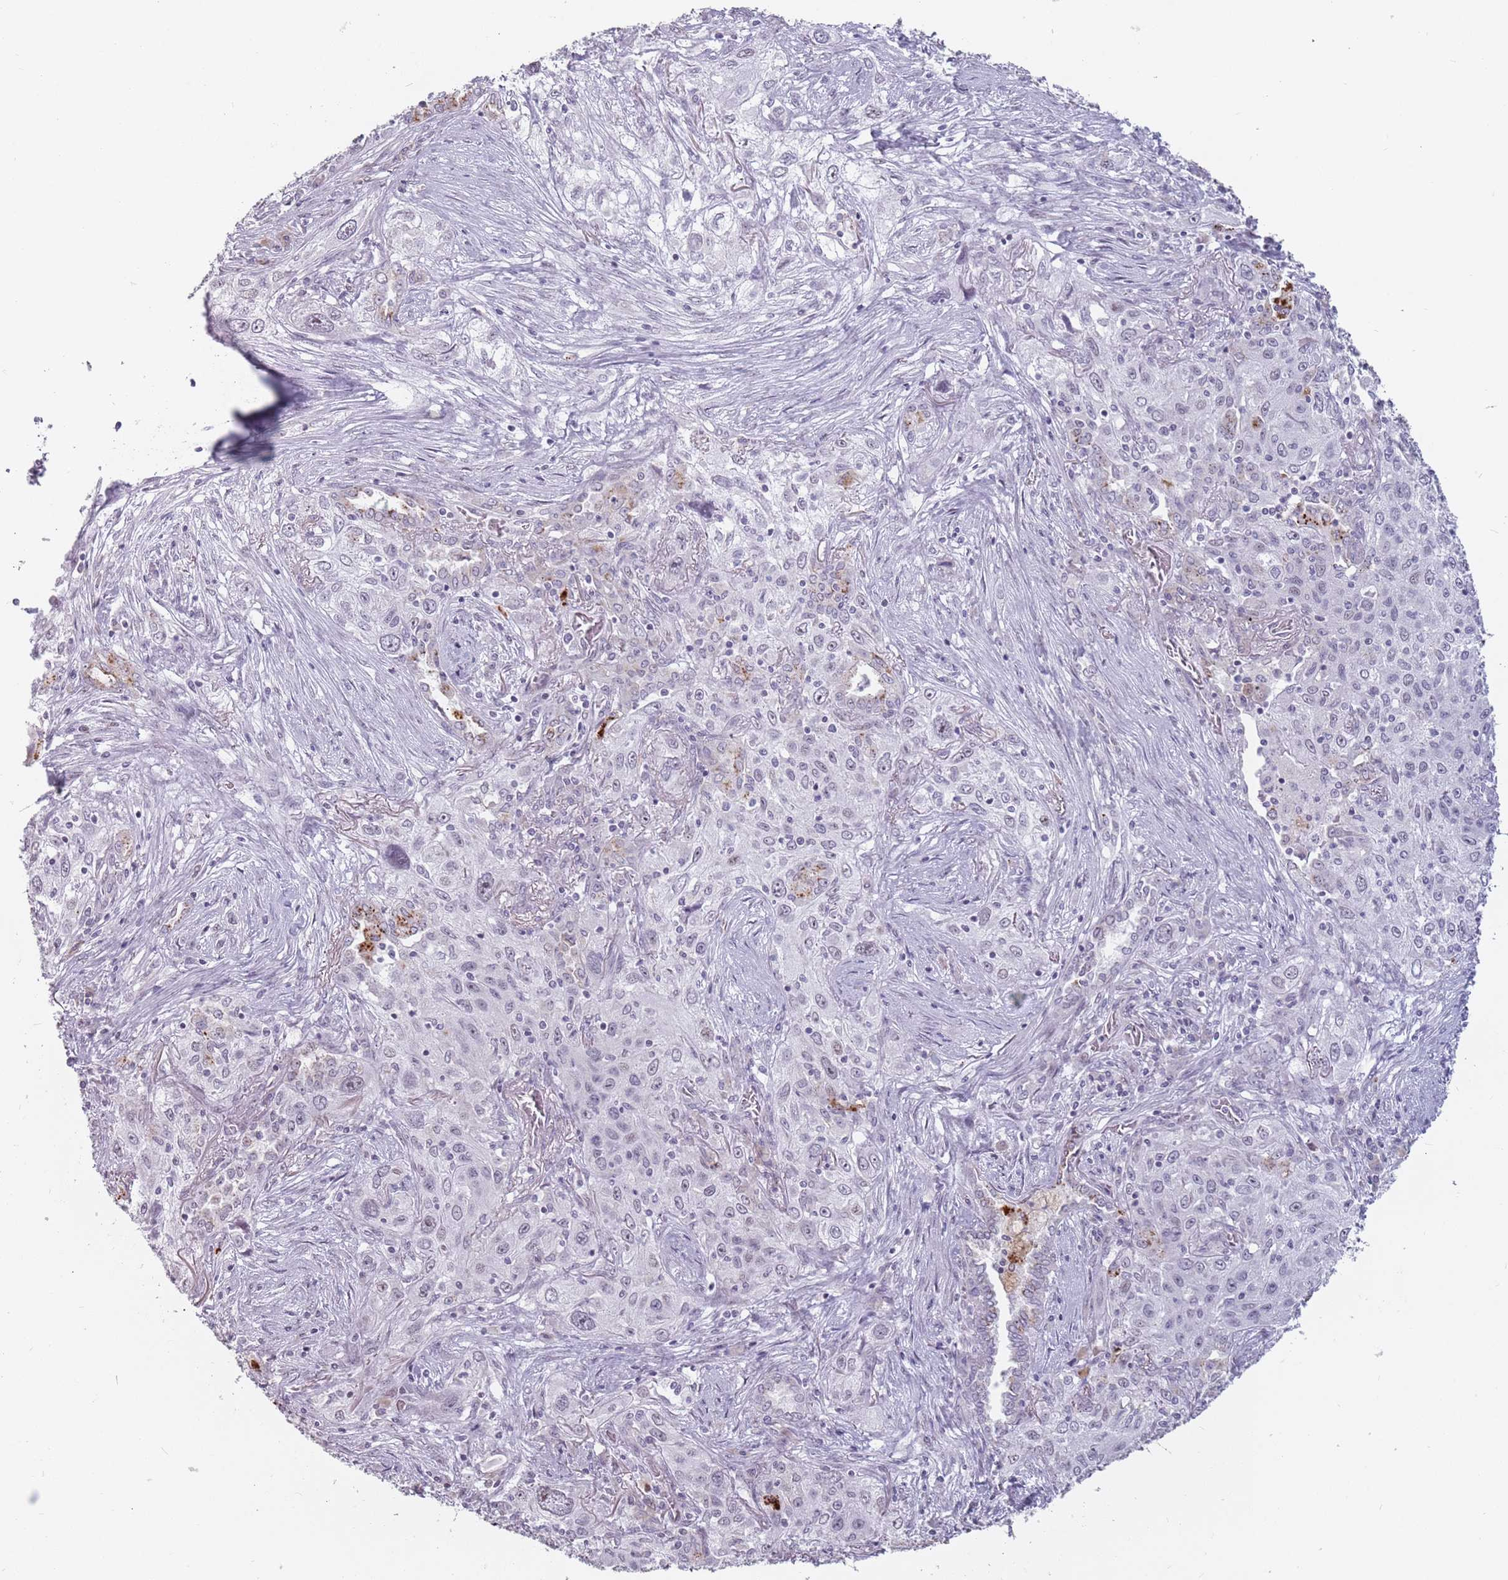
{"staining": {"intensity": "negative", "quantity": "none", "location": "none"}, "tissue": "lung cancer", "cell_type": "Tumor cells", "image_type": "cancer", "snomed": [{"axis": "morphology", "description": "Squamous cell carcinoma, NOS"}, {"axis": "topography", "description": "Lung"}], "caption": "DAB (3,3'-diaminobenzidine) immunohistochemical staining of lung squamous cell carcinoma exhibits no significant staining in tumor cells.", "gene": "PTCHD1", "patient": {"sex": "female", "age": 69}}